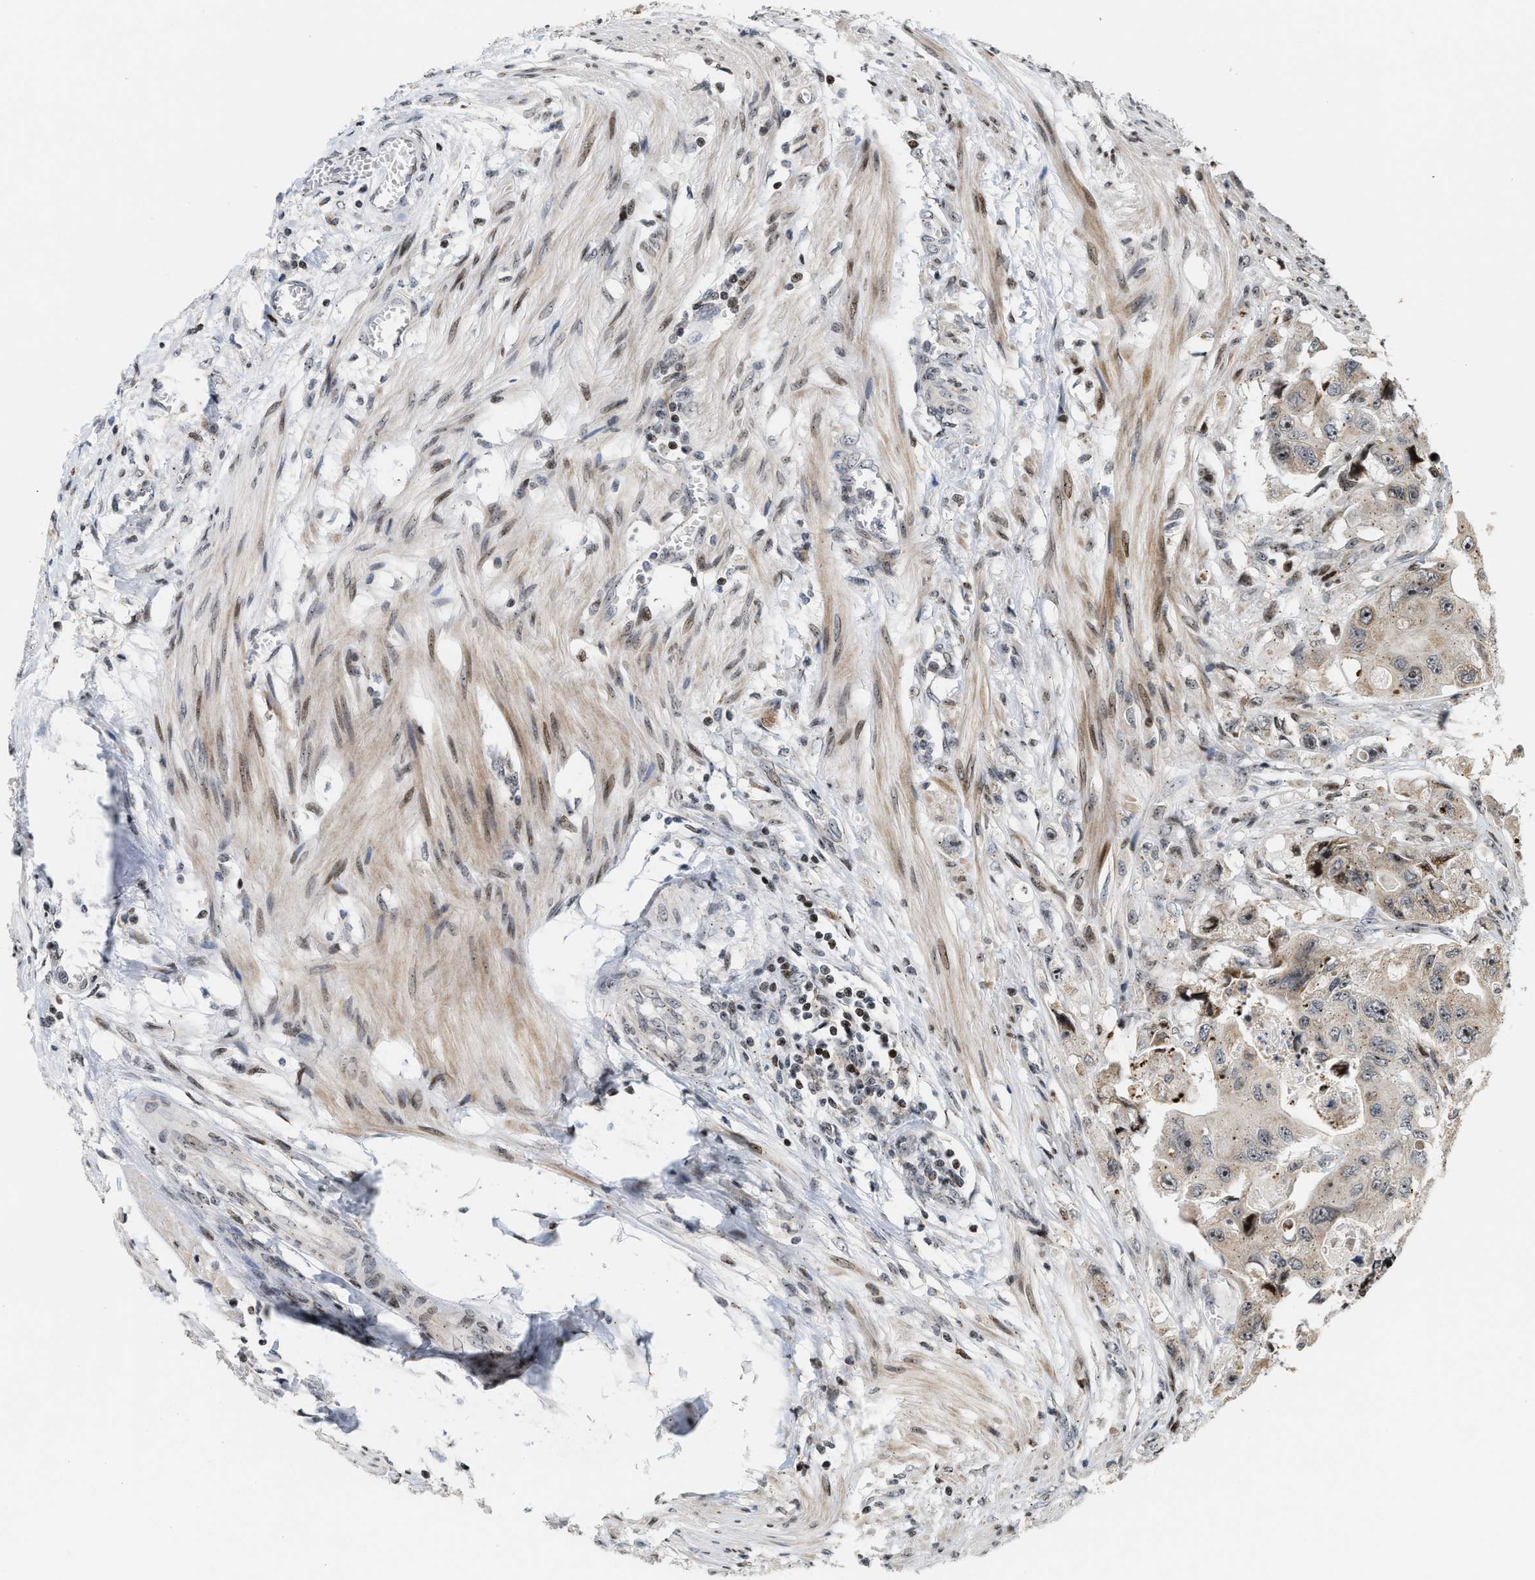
{"staining": {"intensity": "weak", "quantity": "<25%", "location": "cytoplasmic/membranous"}, "tissue": "colorectal cancer", "cell_type": "Tumor cells", "image_type": "cancer", "snomed": [{"axis": "morphology", "description": "Adenocarcinoma, NOS"}, {"axis": "topography", "description": "Colon"}], "caption": "Protein analysis of colorectal cancer (adenocarcinoma) reveals no significant expression in tumor cells.", "gene": "PDZD2", "patient": {"sex": "female", "age": 46}}